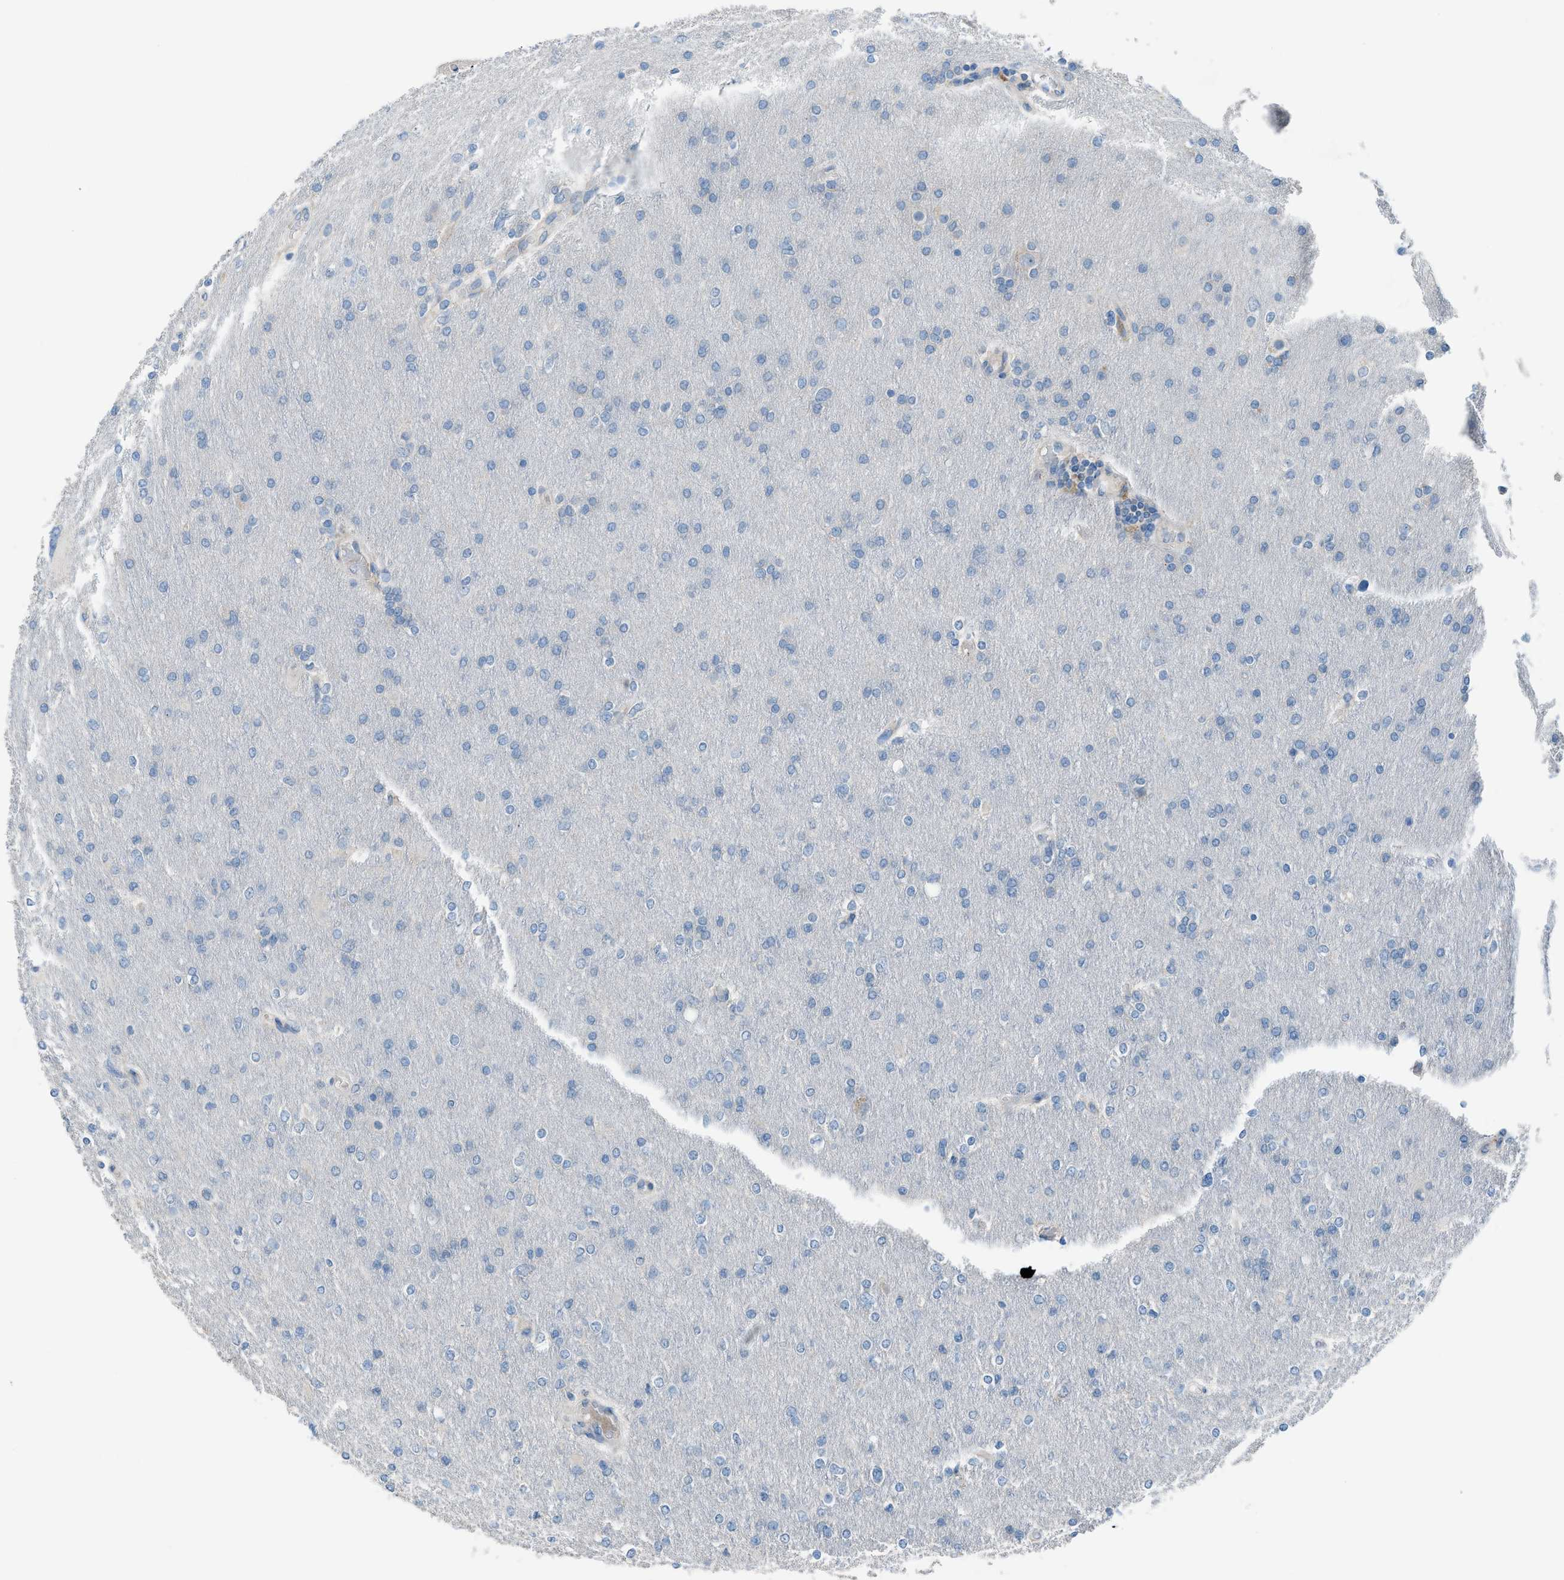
{"staining": {"intensity": "negative", "quantity": "none", "location": "none"}, "tissue": "glioma", "cell_type": "Tumor cells", "image_type": "cancer", "snomed": [{"axis": "morphology", "description": "Glioma, malignant, High grade"}, {"axis": "topography", "description": "Cerebral cortex"}], "caption": "A photomicrograph of malignant high-grade glioma stained for a protein reveals no brown staining in tumor cells.", "gene": "HEG1", "patient": {"sex": "female", "age": 36}}